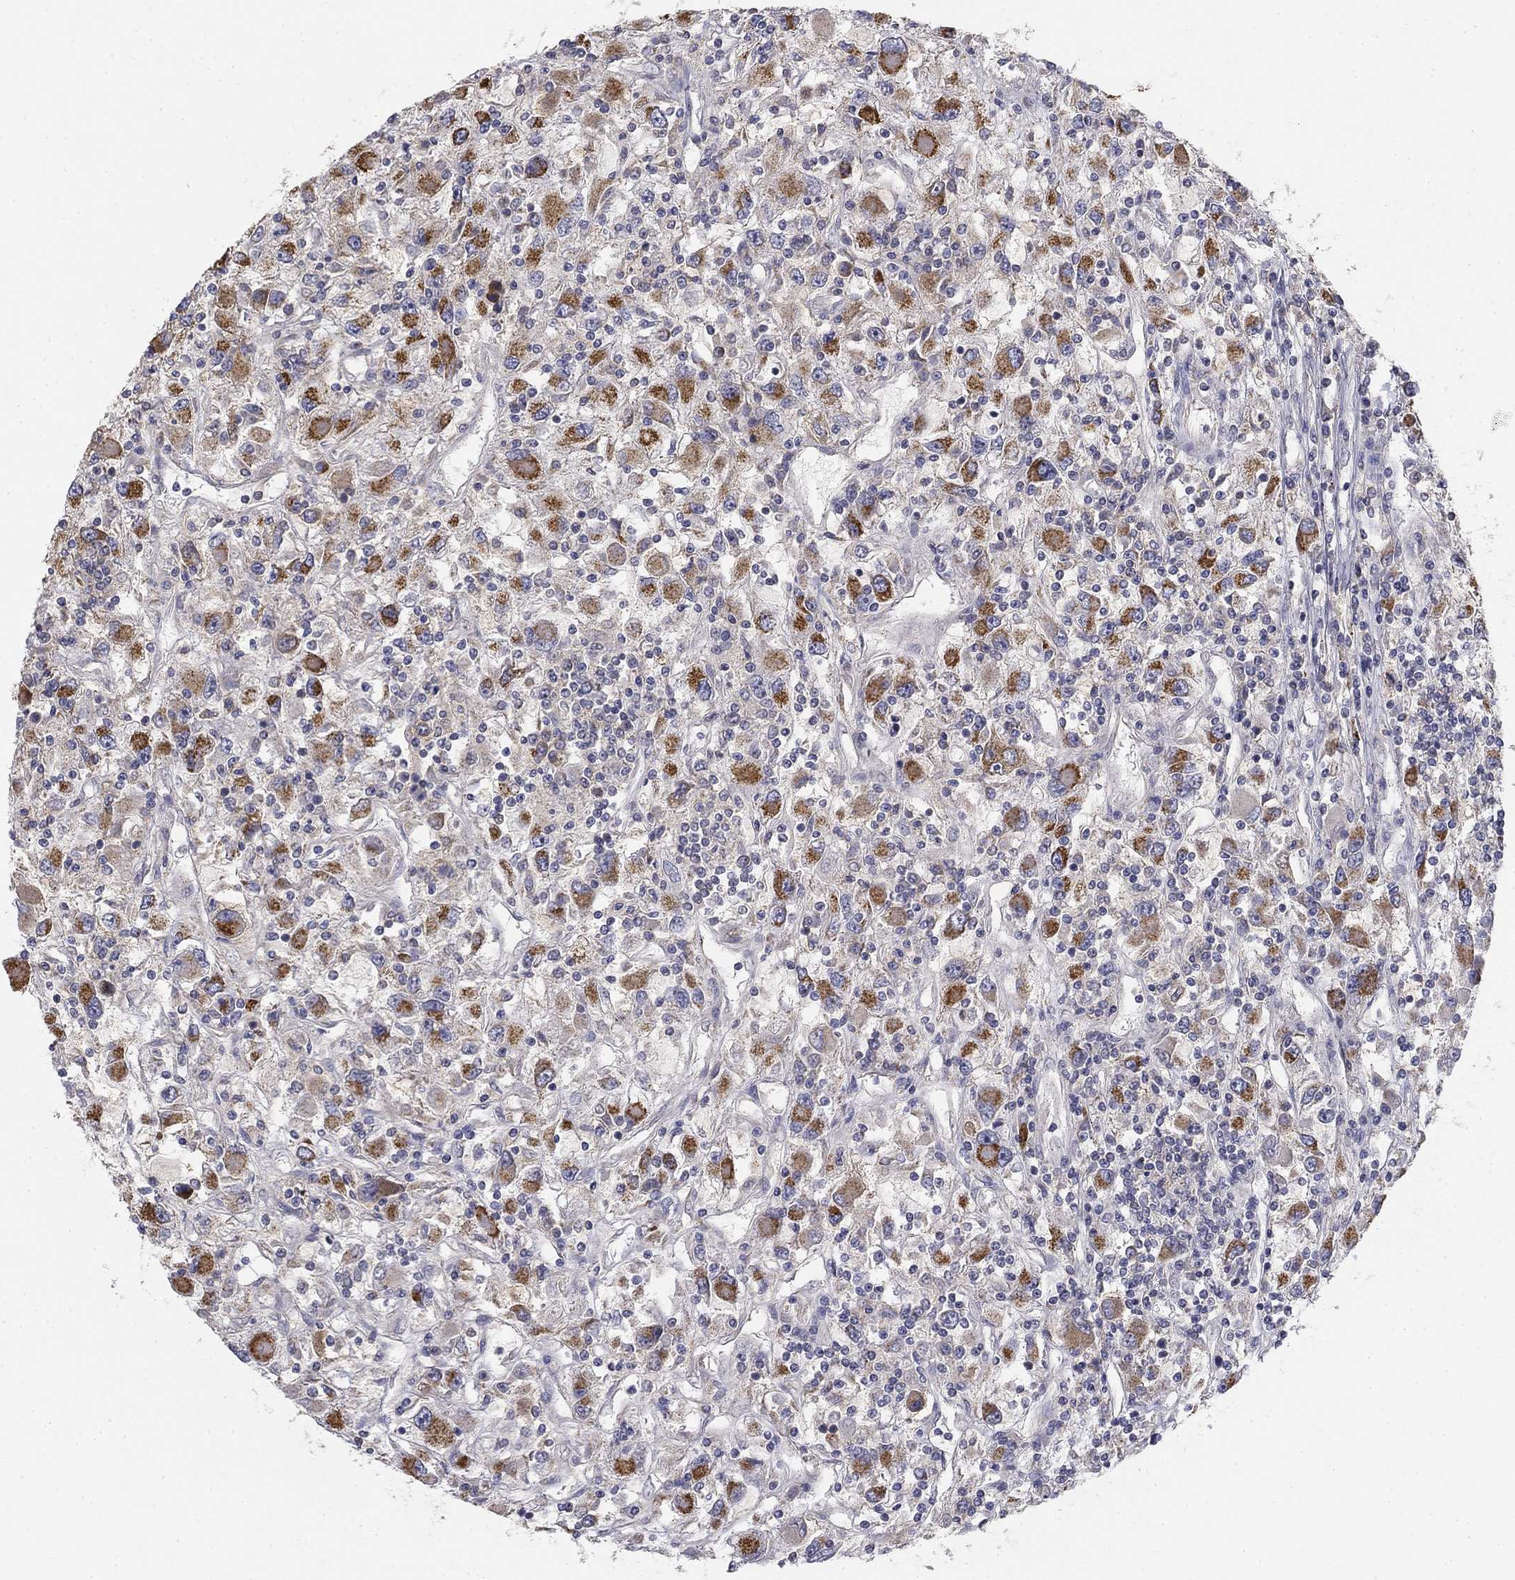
{"staining": {"intensity": "moderate", "quantity": "25%-75%", "location": "cytoplasmic/membranous"}, "tissue": "renal cancer", "cell_type": "Tumor cells", "image_type": "cancer", "snomed": [{"axis": "morphology", "description": "Adenocarcinoma, NOS"}, {"axis": "topography", "description": "Kidney"}], "caption": "Immunohistochemistry (IHC) micrograph of renal cancer stained for a protein (brown), which exhibits medium levels of moderate cytoplasmic/membranous positivity in approximately 25%-75% of tumor cells.", "gene": "SLC2A9", "patient": {"sex": "female", "age": 67}}